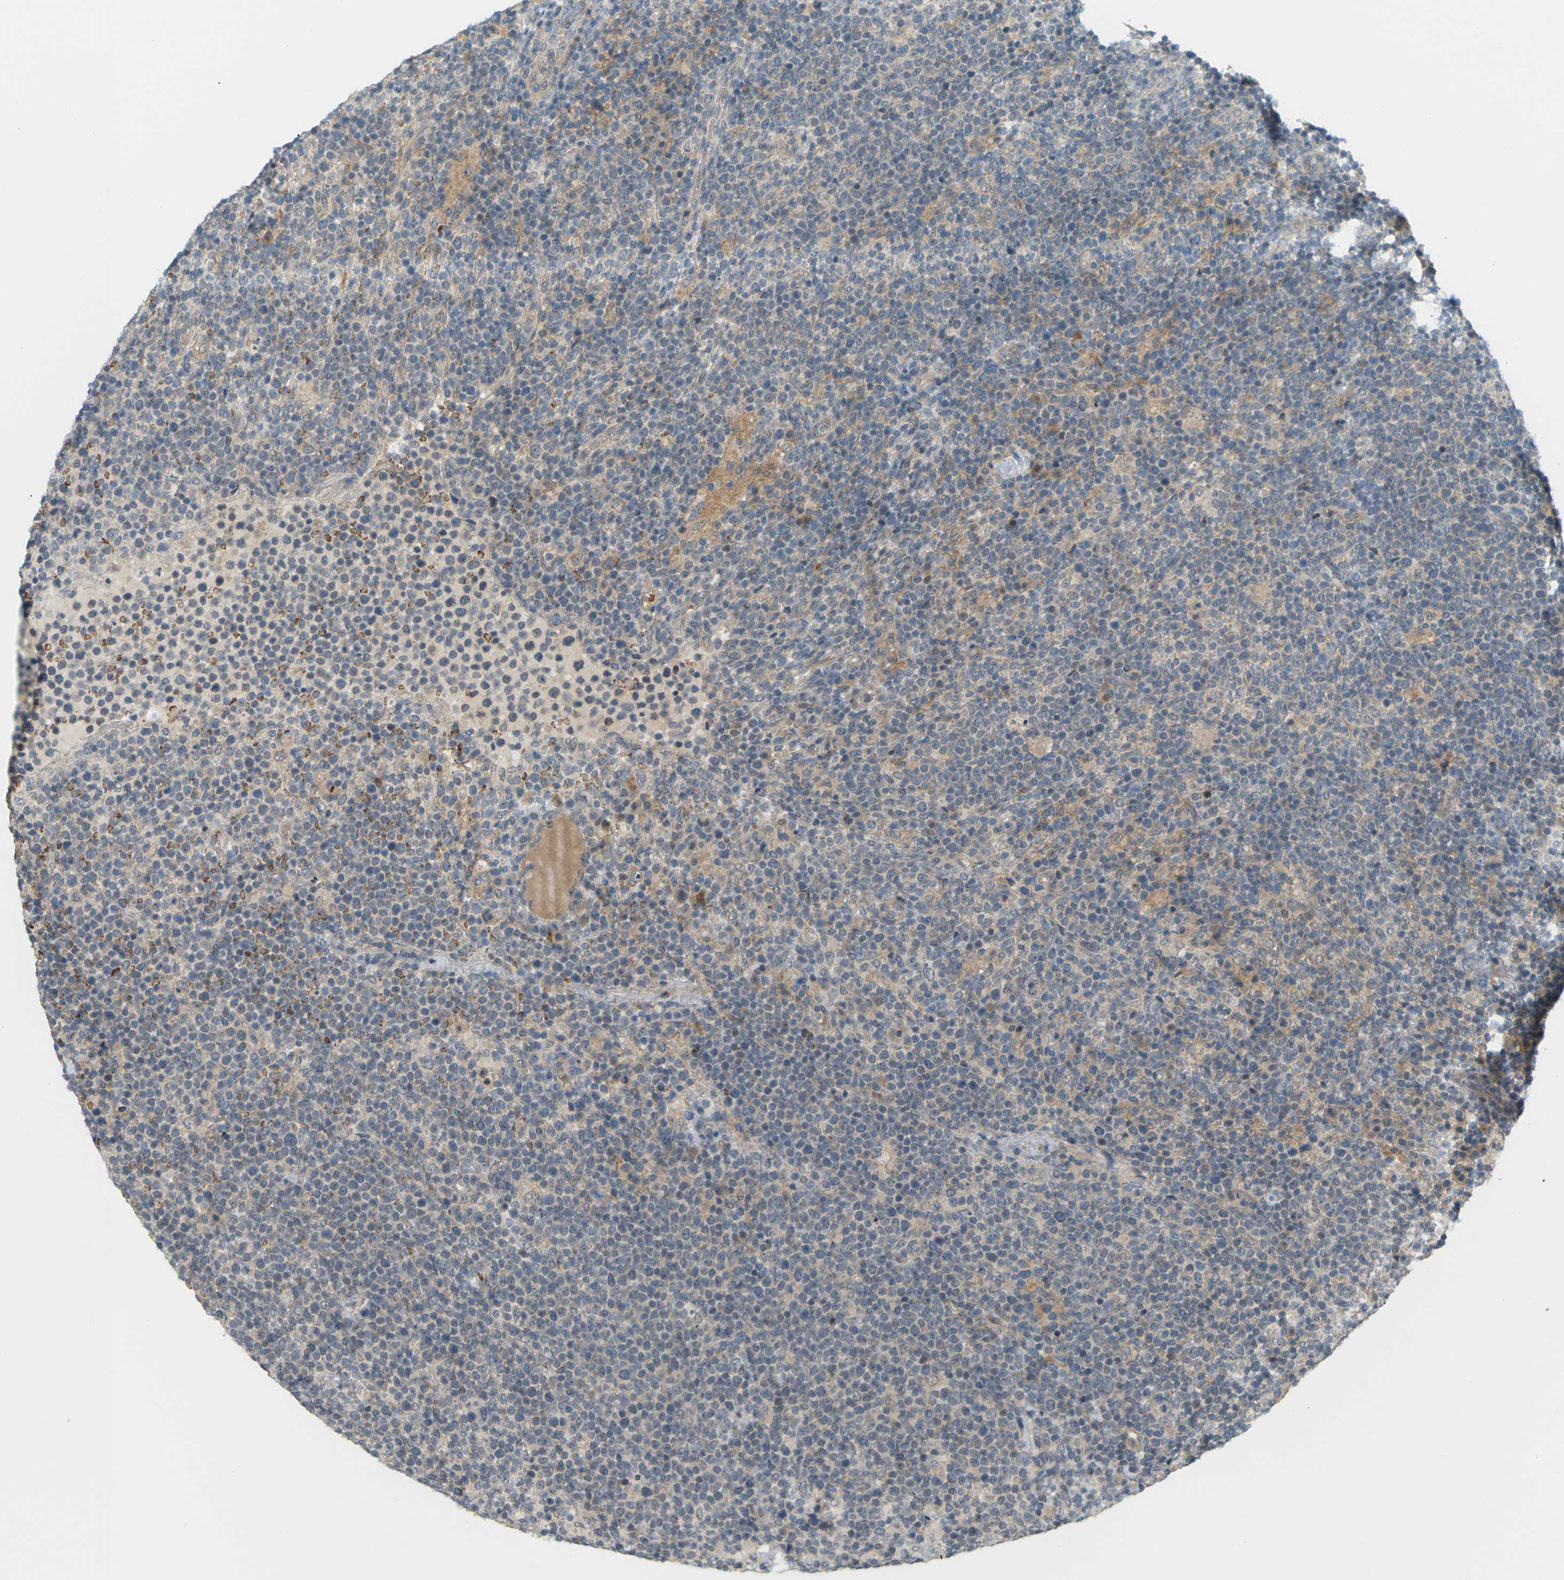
{"staining": {"intensity": "moderate", "quantity": "<25%", "location": "cytoplasmic/membranous"}, "tissue": "lymphoma", "cell_type": "Tumor cells", "image_type": "cancer", "snomed": [{"axis": "morphology", "description": "Malignant lymphoma, non-Hodgkin's type, High grade"}, {"axis": "topography", "description": "Lymph node"}], "caption": "This is an image of immunohistochemistry staining of lymphoma, which shows moderate staining in the cytoplasmic/membranous of tumor cells.", "gene": "SOCS6", "patient": {"sex": "male", "age": 61}}